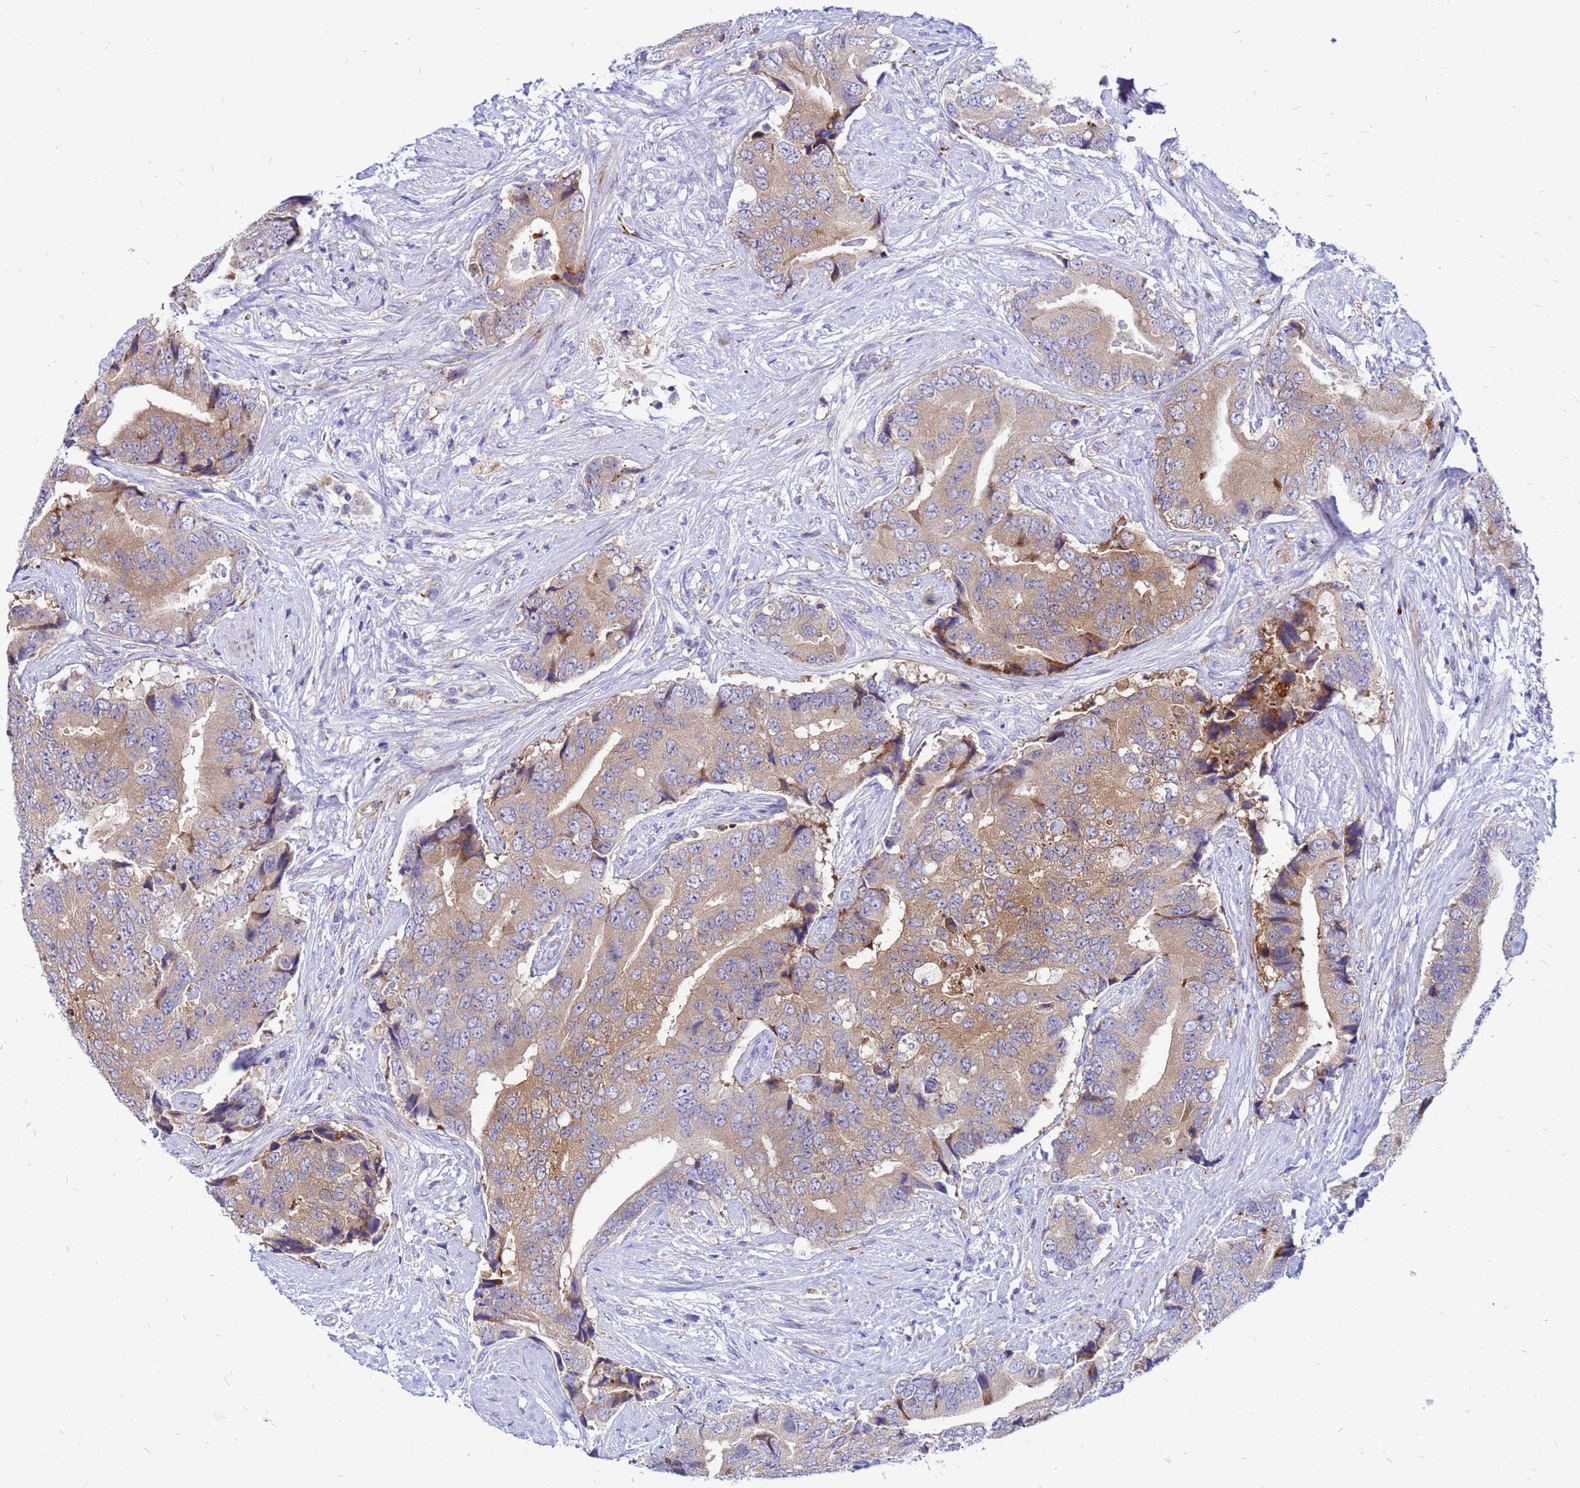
{"staining": {"intensity": "moderate", "quantity": "25%-75%", "location": "cytoplasmic/membranous"}, "tissue": "prostate cancer", "cell_type": "Tumor cells", "image_type": "cancer", "snomed": [{"axis": "morphology", "description": "Adenocarcinoma, High grade"}, {"axis": "topography", "description": "Prostate"}], "caption": "A brown stain highlights moderate cytoplasmic/membranous staining of a protein in prostate cancer (adenocarcinoma (high-grade)) tumor cells.", "gene": "FHIP1A", "patient": {"sex": "male", "age": 70}}